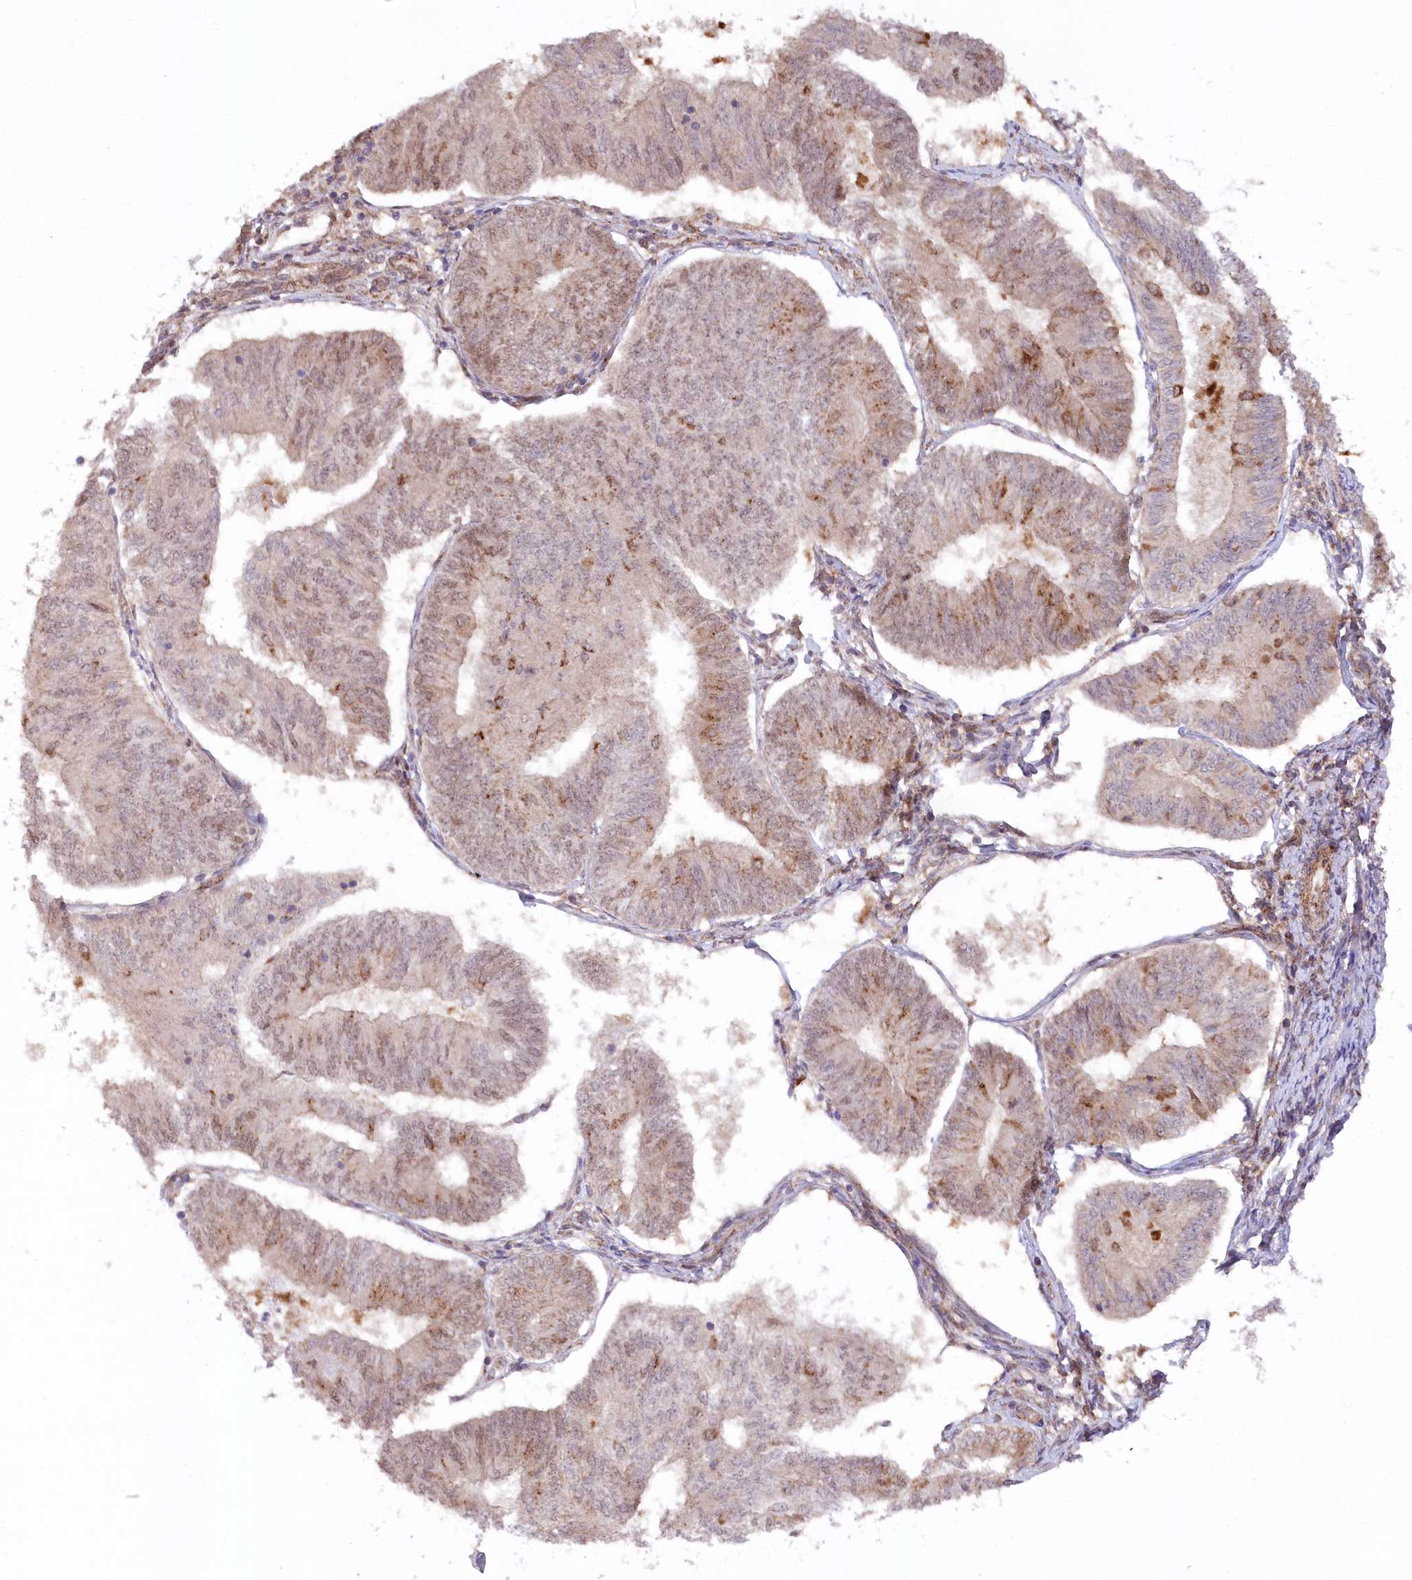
{"staining": {"intensity": "moderate", "quantity": "<25%", "location": "cytoplasmic/membranous"}, "tissue": "endometrial cancer", "cell_type": "Tumor cells", "image_type": "cancer", "snomed": [{"axis": "morphology", "description": "Adenocarcinoma, NOS"}, {"axis": "topography", "description": "Endometrium"}], "caption": "Tumor cells show low levels of moderate cytoplasmic/membranous positivity in approximately <25% of cells in human endometrial cancer.", "gene": "CCDC91", "patient": {"sex": "female", "age": 58}}